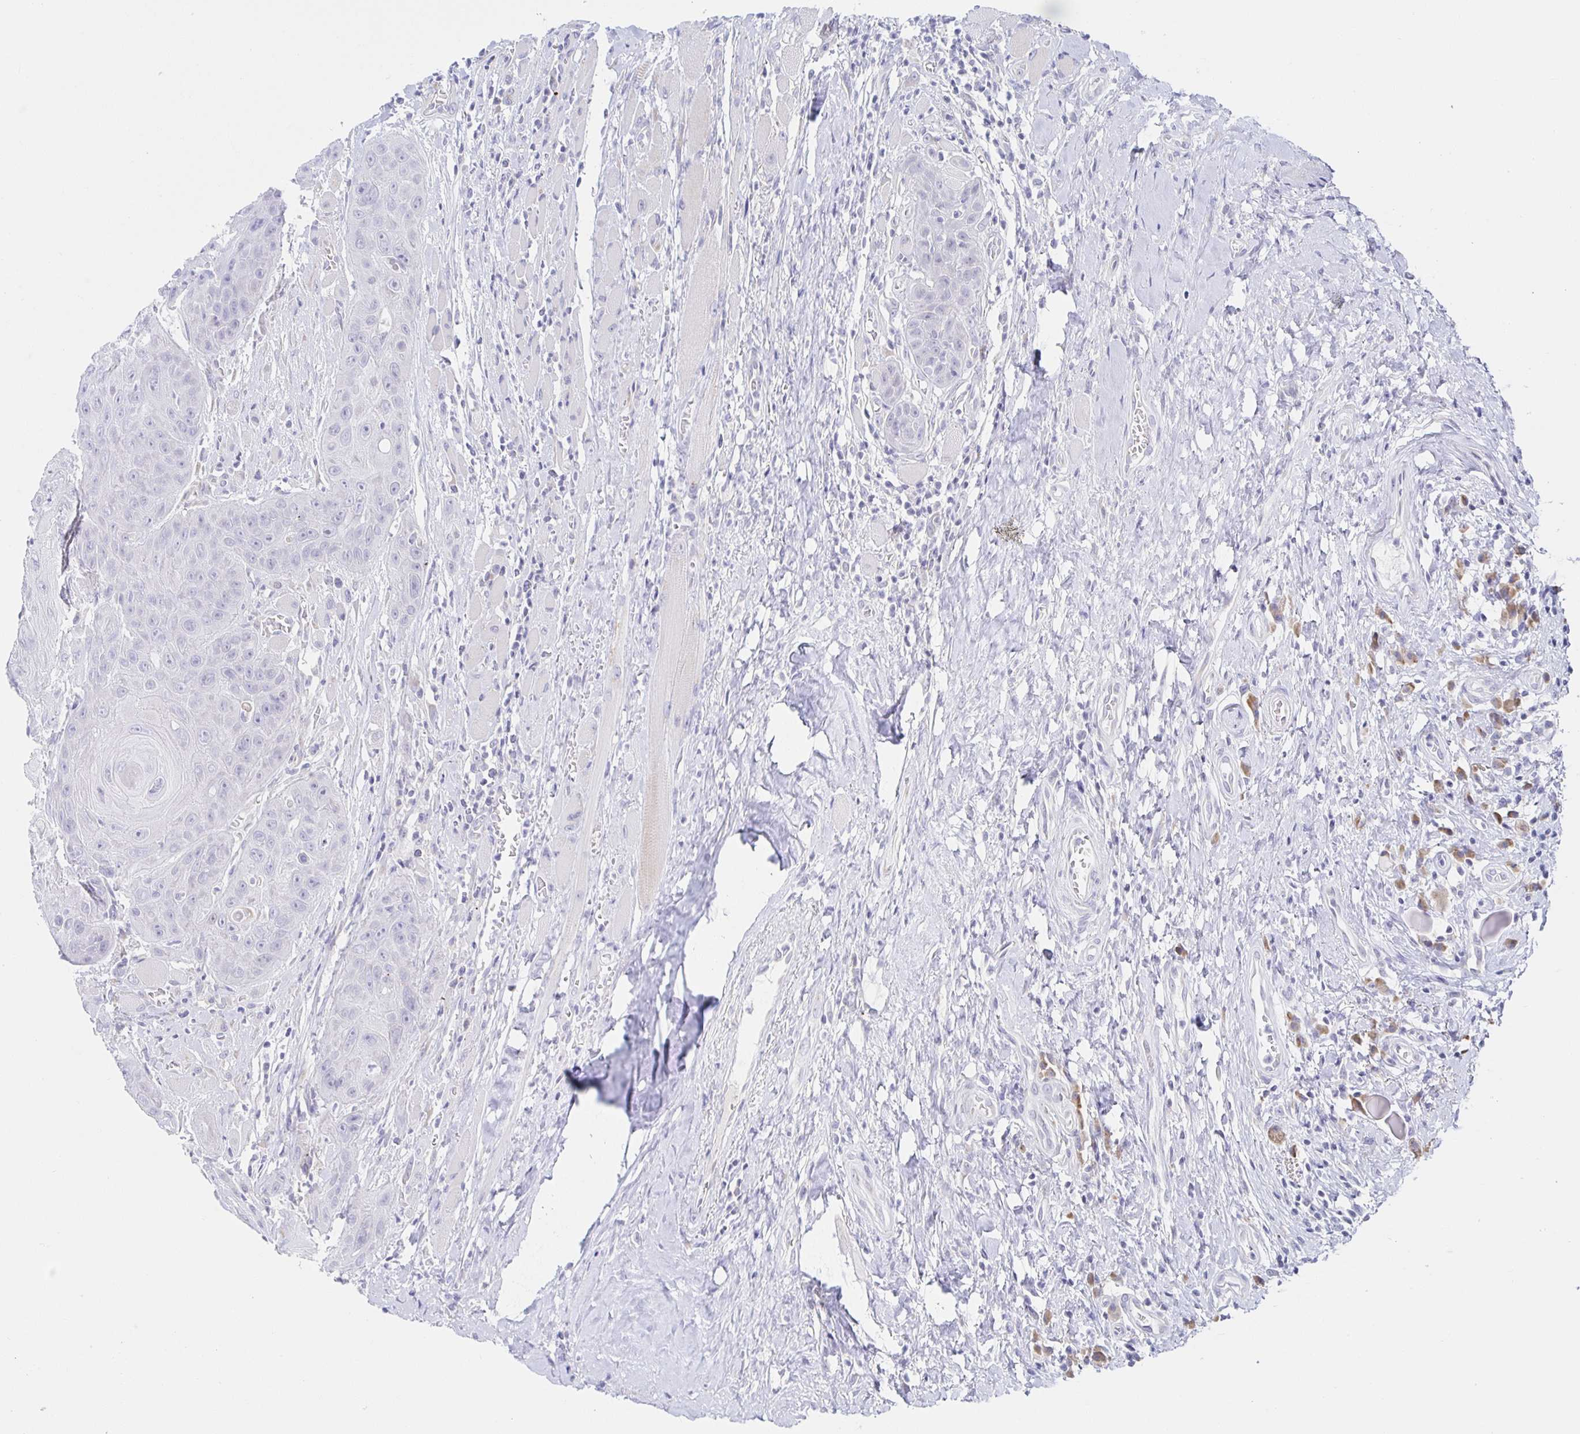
{"staining": {"intensity": "negative", "quantity": "none", "location": "none"}, "tissue": "head and neck cancer", "cell_type": "Tumor cells", "image_type": "cancer", "snomed": [{"axis": "morphology", "description": "Squamous cell carcinoma, NOS"}, {"axis": "topography", "description": "Head-Neck"}], "caption": "The photomicrograph reveals no staining of tumor cells in head and neck squamous cell carcinoma. (Brightfield microscopy of DAB (3,3'-diaminobenzidine) IHC at high magnification).", "gene": "SIAH3", "patient": {"sex": "female", "age": 59}}